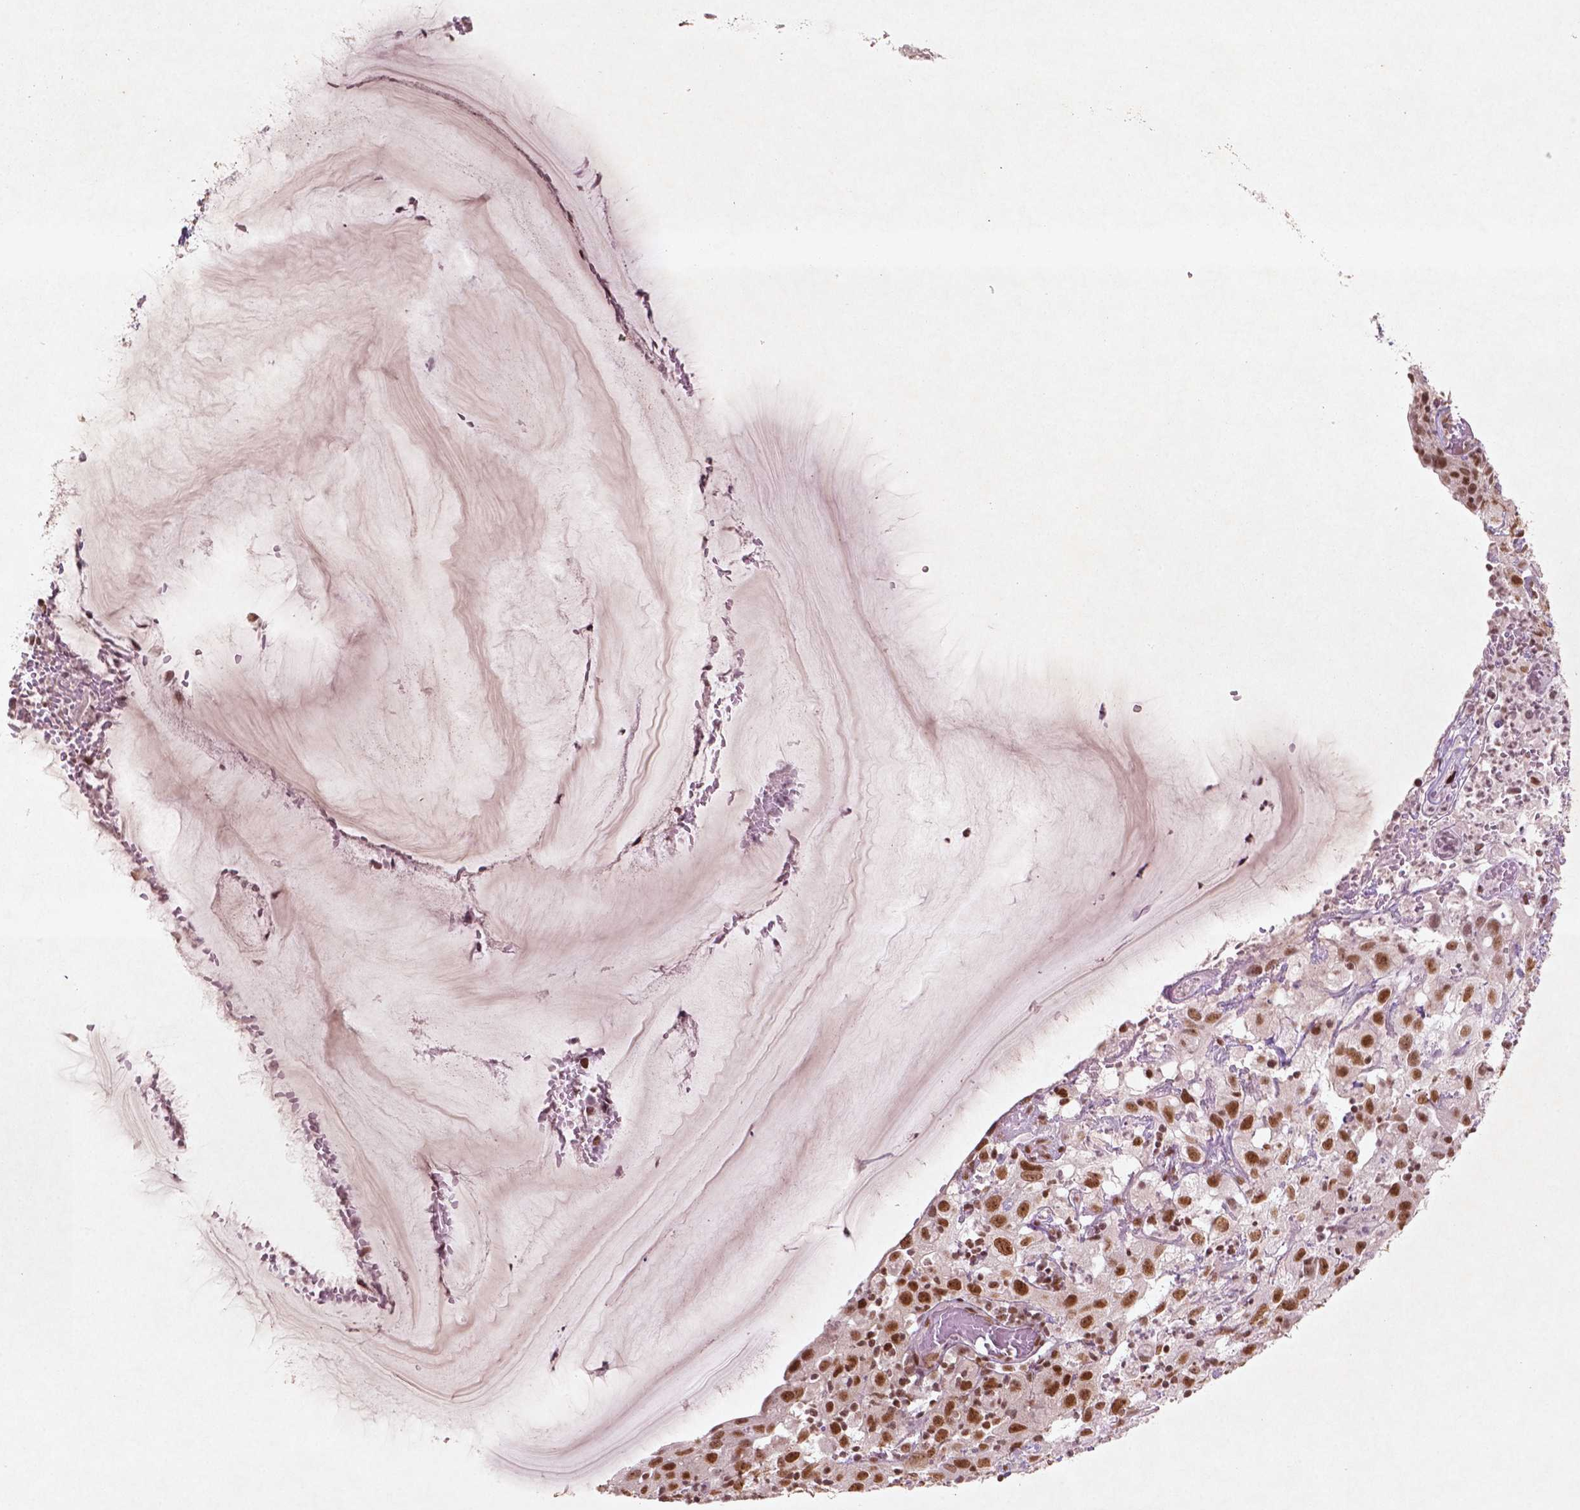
{"staining": {"intensity": "moderate", "quantity": ">75%", "location": "nuclear"}, "tissue": "cervical cancer", "cell_type": "Tumor cells", "image_type": "cancer", "snomed": [{"axis": "morphology", "description": "Squamous cell carcinoma, NOS"}, {"axis": "topography", "description": "Cervix"}], "caption": "A high-resolution photomicrograph shows immunohistochemistry staining of squamous cell carcinoma (cervical), which shows moderate nuclear staining in about >75% of tumor cells.", "gene": "HMG20B", "patient": {"sex": "female", "age": 32}}